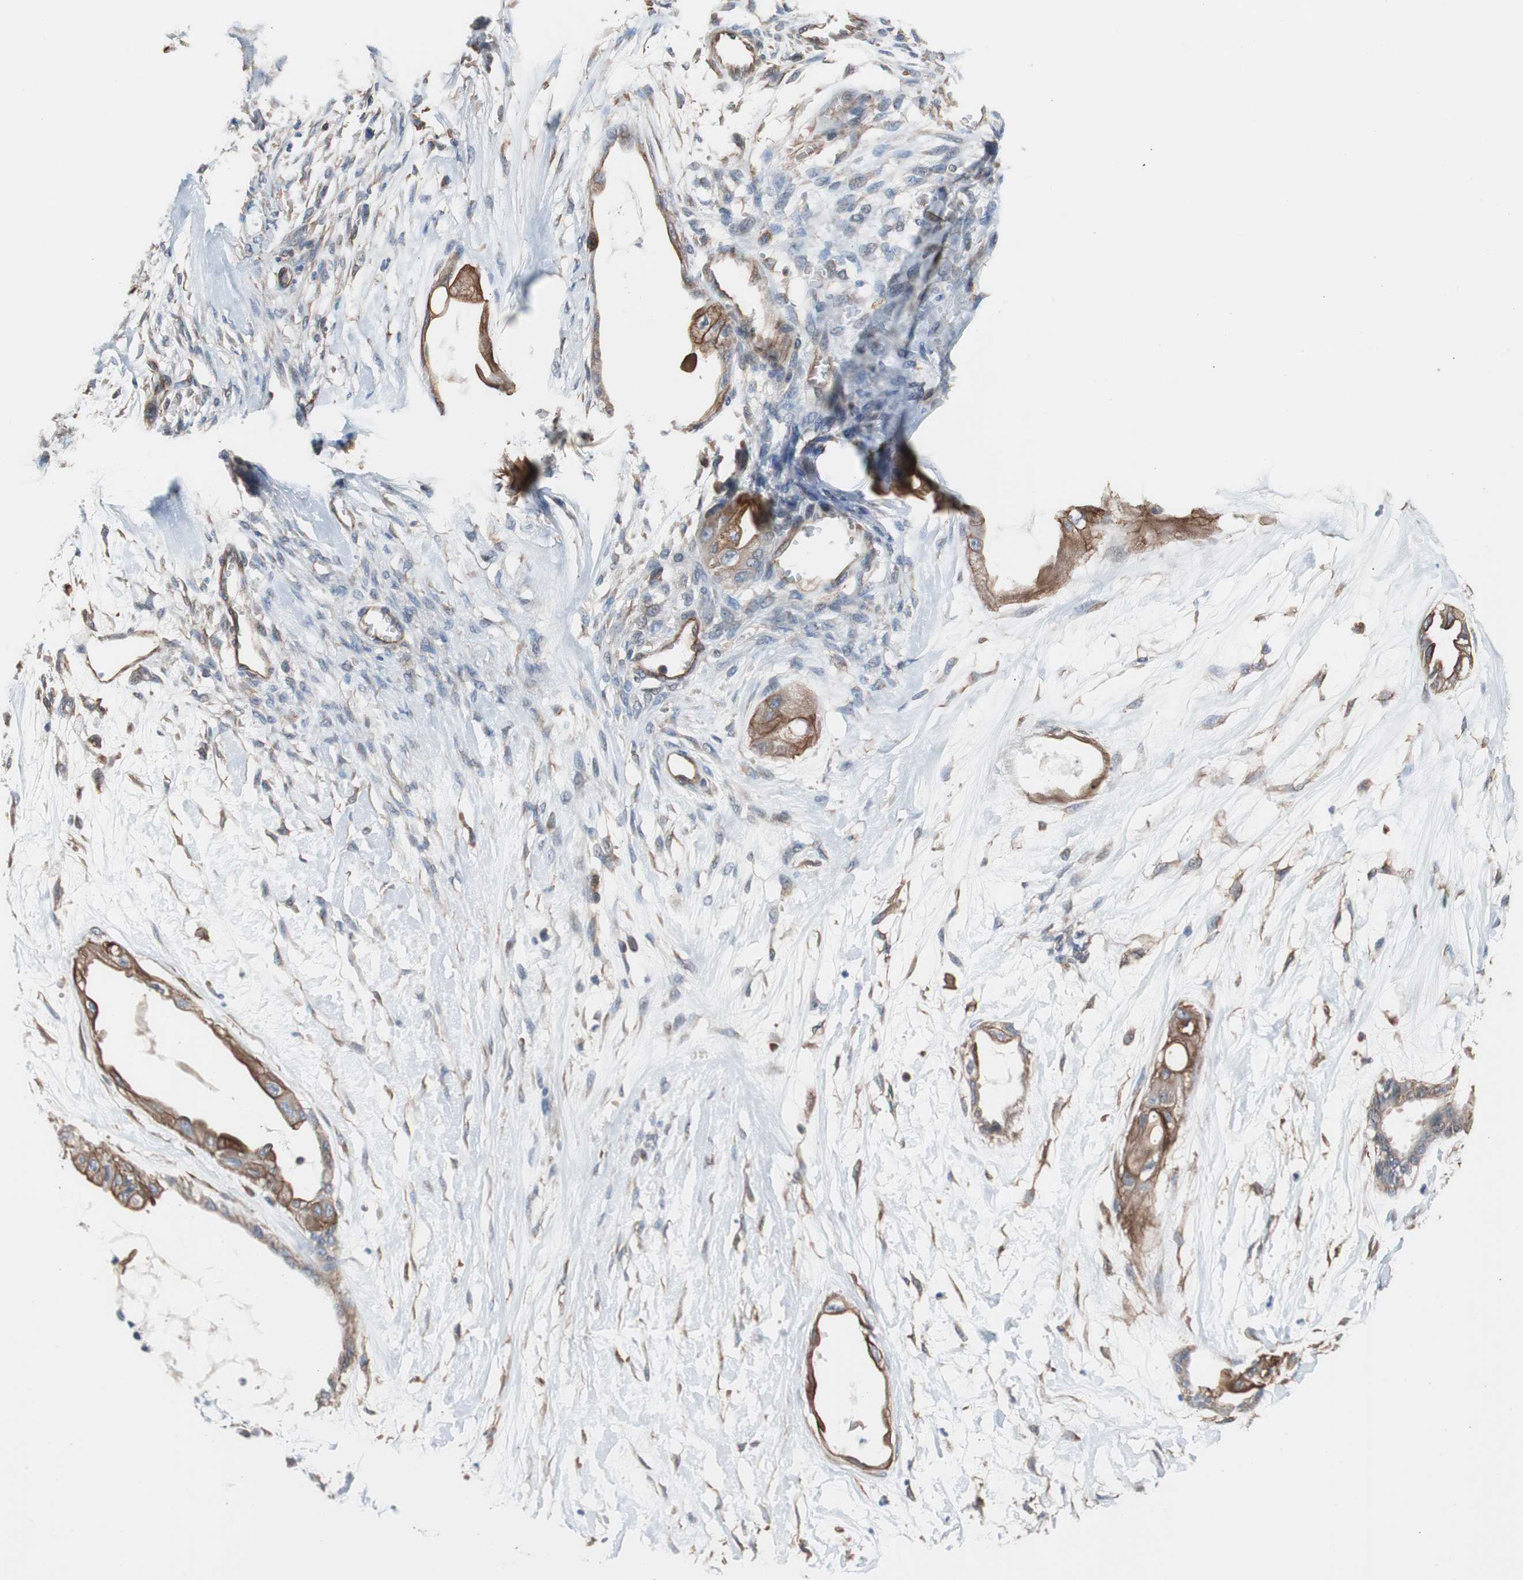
{"staining": {"intensity": "moderate", "quantity": "25%-75%", "location": "cytoplasmic/membranous"}, "tissue": "ovarian cancer", "cell_type": "Tumor cells", "image_type": "cancer", "snomed": [{"axis": "morphology", "description": "Carcinoma, NOS"}, {"axis": "morphology", "description": "Carcinoma, endometroid"}, {"axis": "topography", "description": "Ovary"}], "caption": "Ovarian endometroid carcinoma tissue shows moderate cytoplasmic/membranous expression in about 25%-75% of tumor cells, visualized by immunohistochemistry. (DAB (3,3'-diaminobenzidine) IHC, brown staining for protein, blue staining for nuclei).", "gene": "KIF3B", "patient": {"sex": "female", "age": 50}}